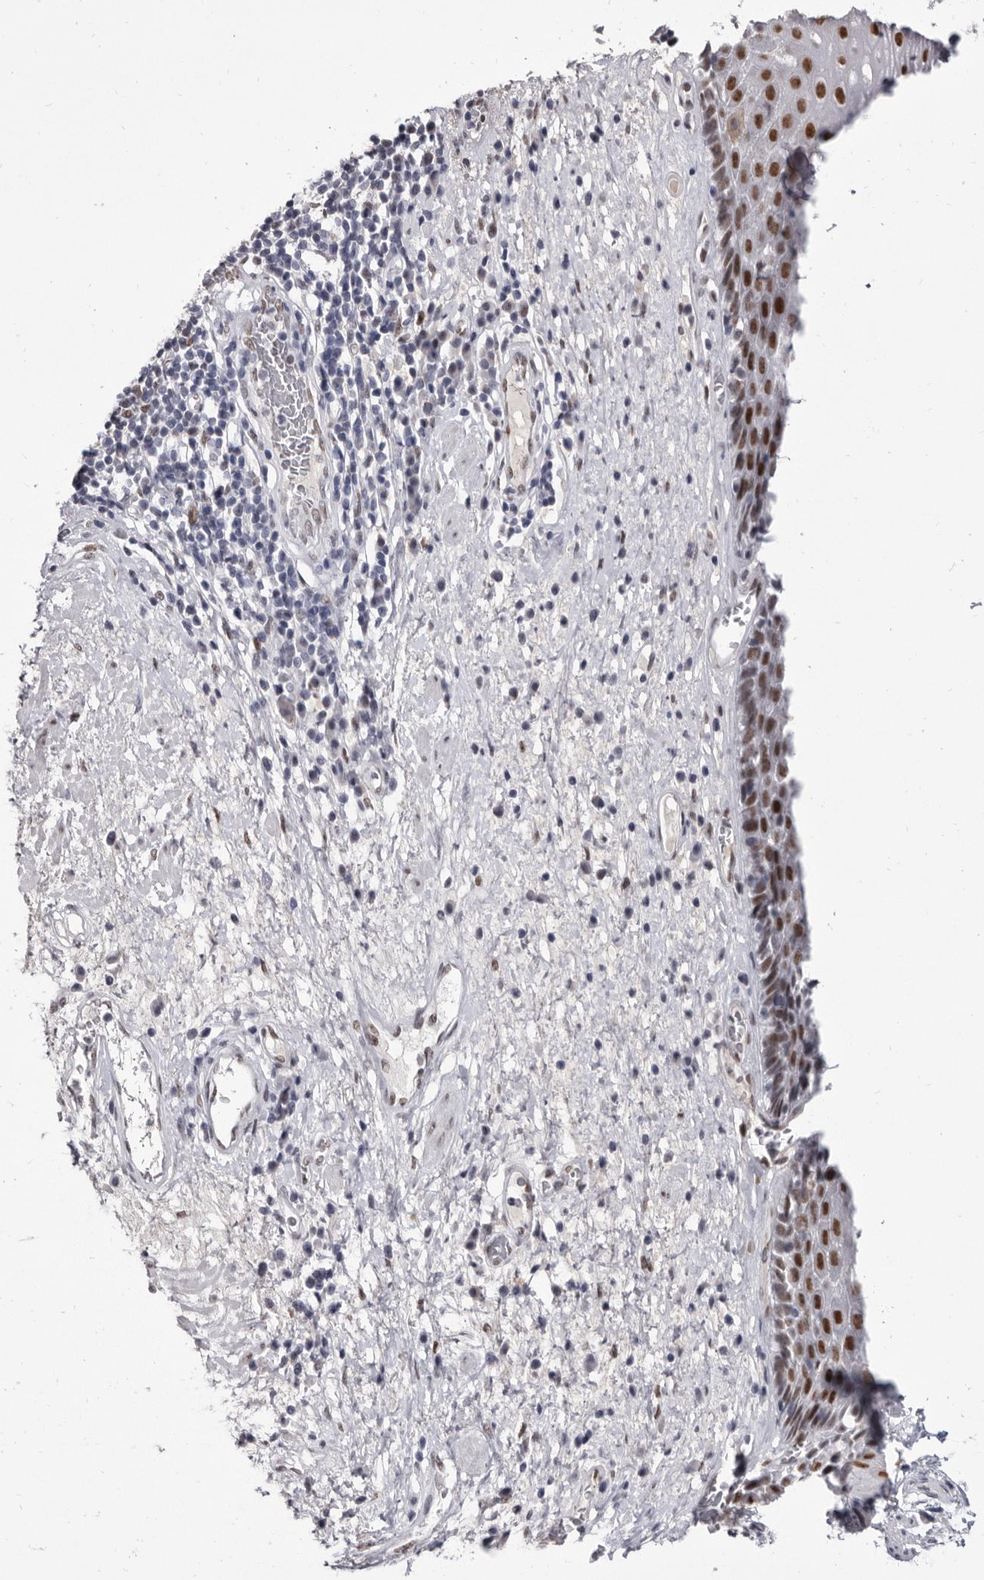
{"staining": {"intensity": "moderate", "quantity": ">75%", "location": "nuclear"}, "tissue": "esophagus", "cell_type": "Squamous epithelial cells", "image_type": "normal", "snomed": [{"axis": "morphology", "description": "Normal tissue, NOS"}, {"axis": "morphology", "description": "Adenocarcinoma, NOS"}, {"axis": "topography", "description": "Esophagus"}], "caption": "The immunohistochemical stain labels moderate nuclear positivity in squamous epithelial cells of benign esophagus.", "gene": "ZNF326", "patient": {"sex": "male", "age": 62}}